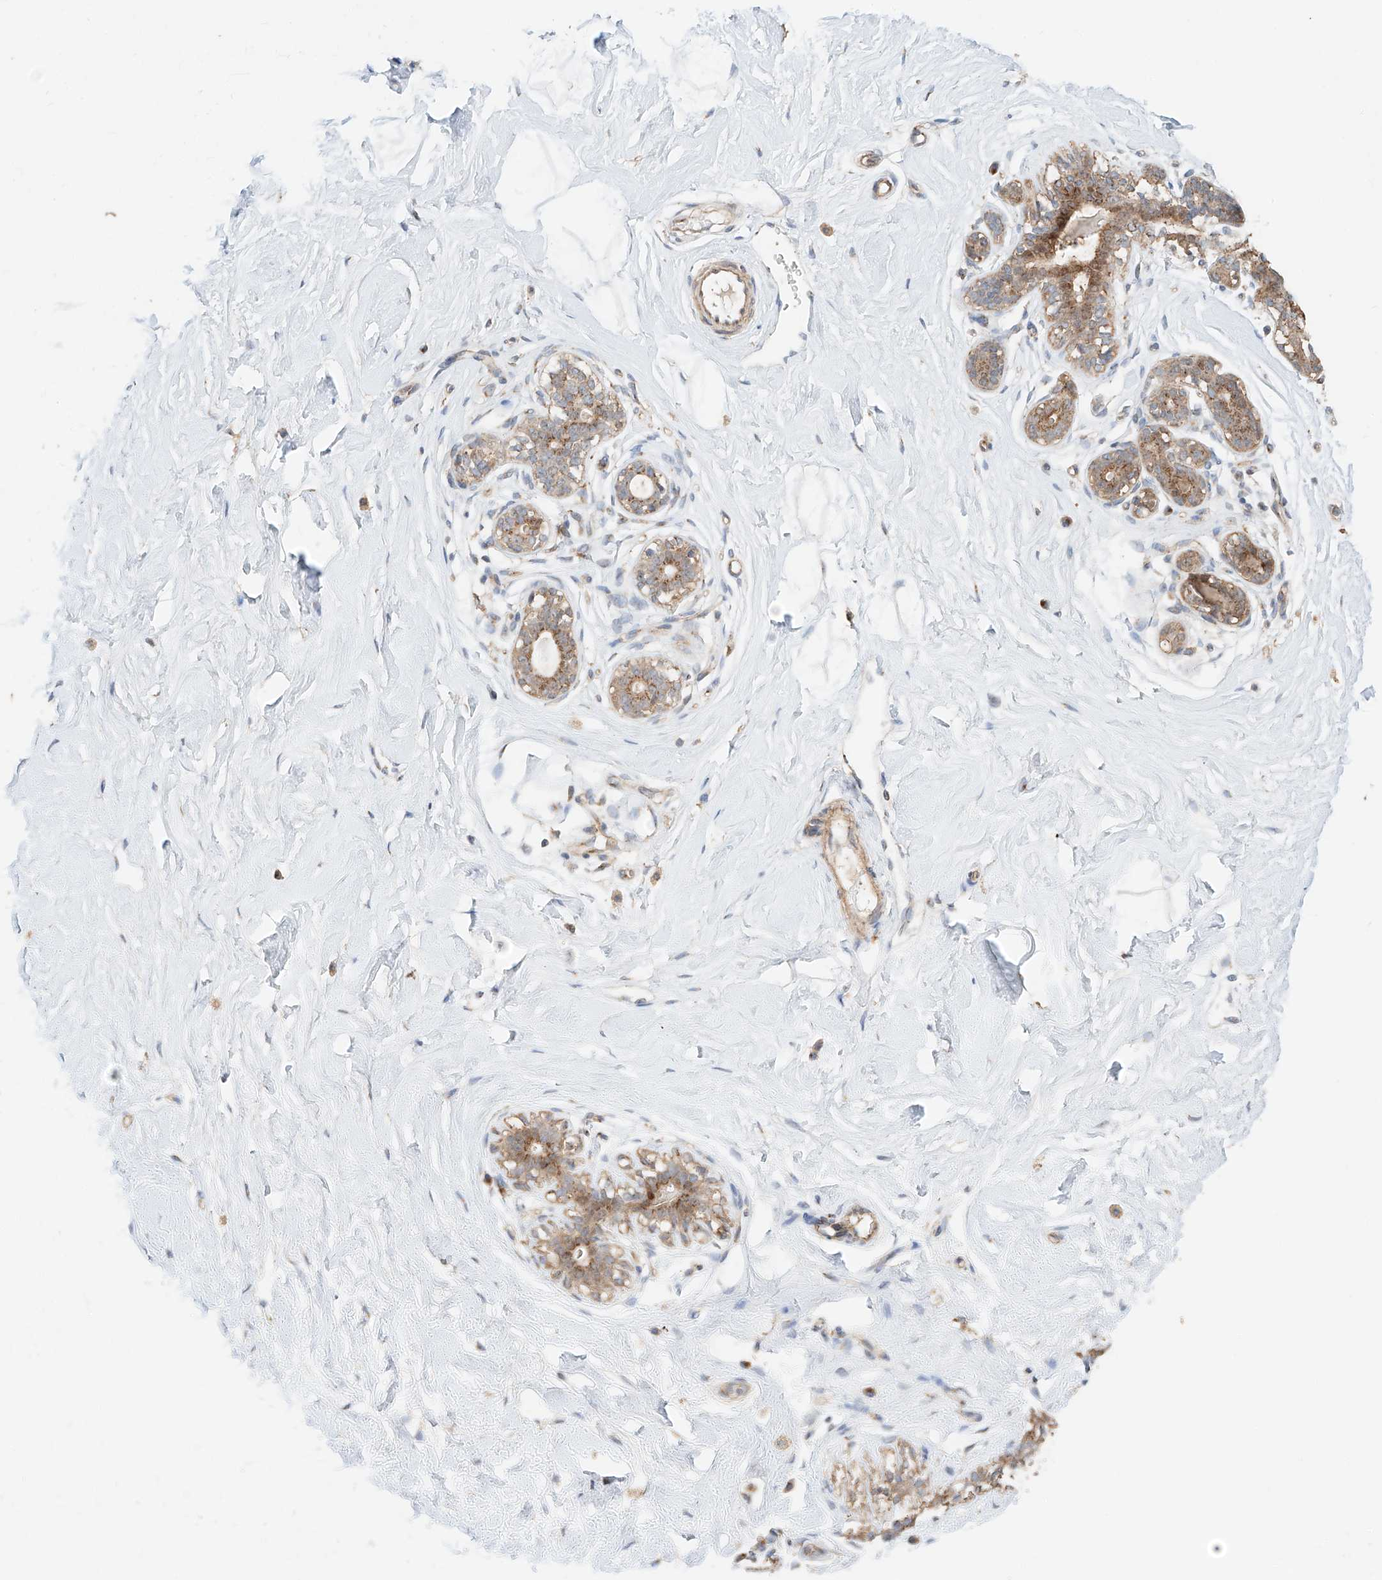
{"staining": {"intensity": "negative", "quantity": "none", "location": "none"}, "tissue": "breast", "cell_type": "Adipocytes", "image_type": "normal", "snomed": [{"axis": "morphology", "description": "Normal tissue, NOS"}, {"axis": "morphology", "description": "Adenoma, NOS"}, {"axis": "topography", "description": "Breast"}], "caption": "High power microscopy histopathology image of an immunohistochemistry histopathology image of unremarkable breast, revealing no significant expression in adipocytes.", "gene": "MOSPD1", "patient": {"sex": "female", "age": 23}}